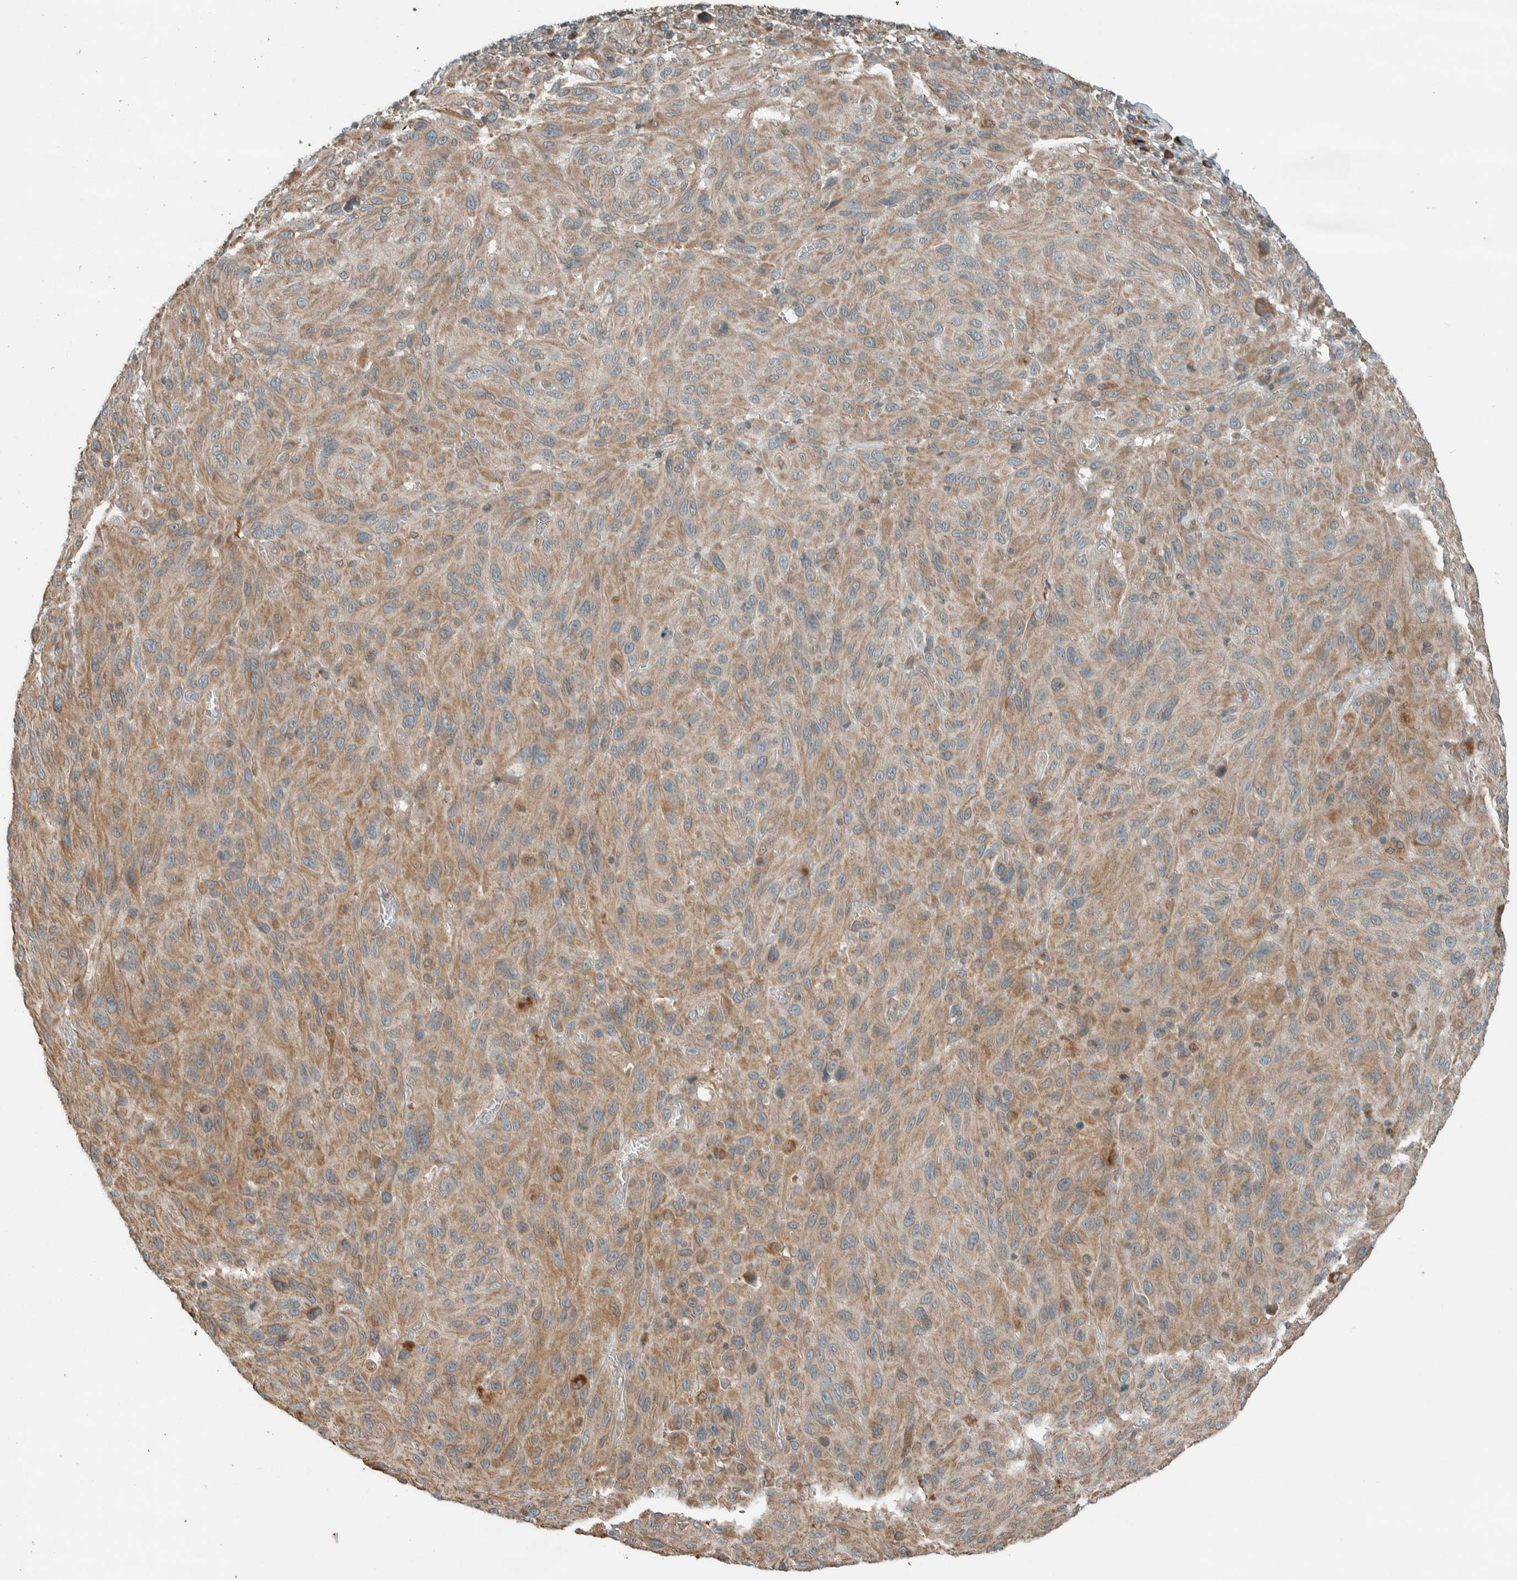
{"staining": {"intensity": "moderate", "quantity": "25%-75%", "location": "cytoplasmic/membranous"}, "tissue": "melanoma", "cell_type": "Tumor cells", "image_type": "cancer", "snomed": [{"axis": "morphology", "description": "Malignant melanoma, NOS"}, {"axis": "topography", "description": "Skin"}], "caption": "Immunohistochemistry (IHC) of melanoma exhibits medium levels of moderate cytoplasmic/membranous expression in approximately 25%-75% of tumor cells.", "gene": "SEL1L", "patient": {"sex": "male", "age": 66}}